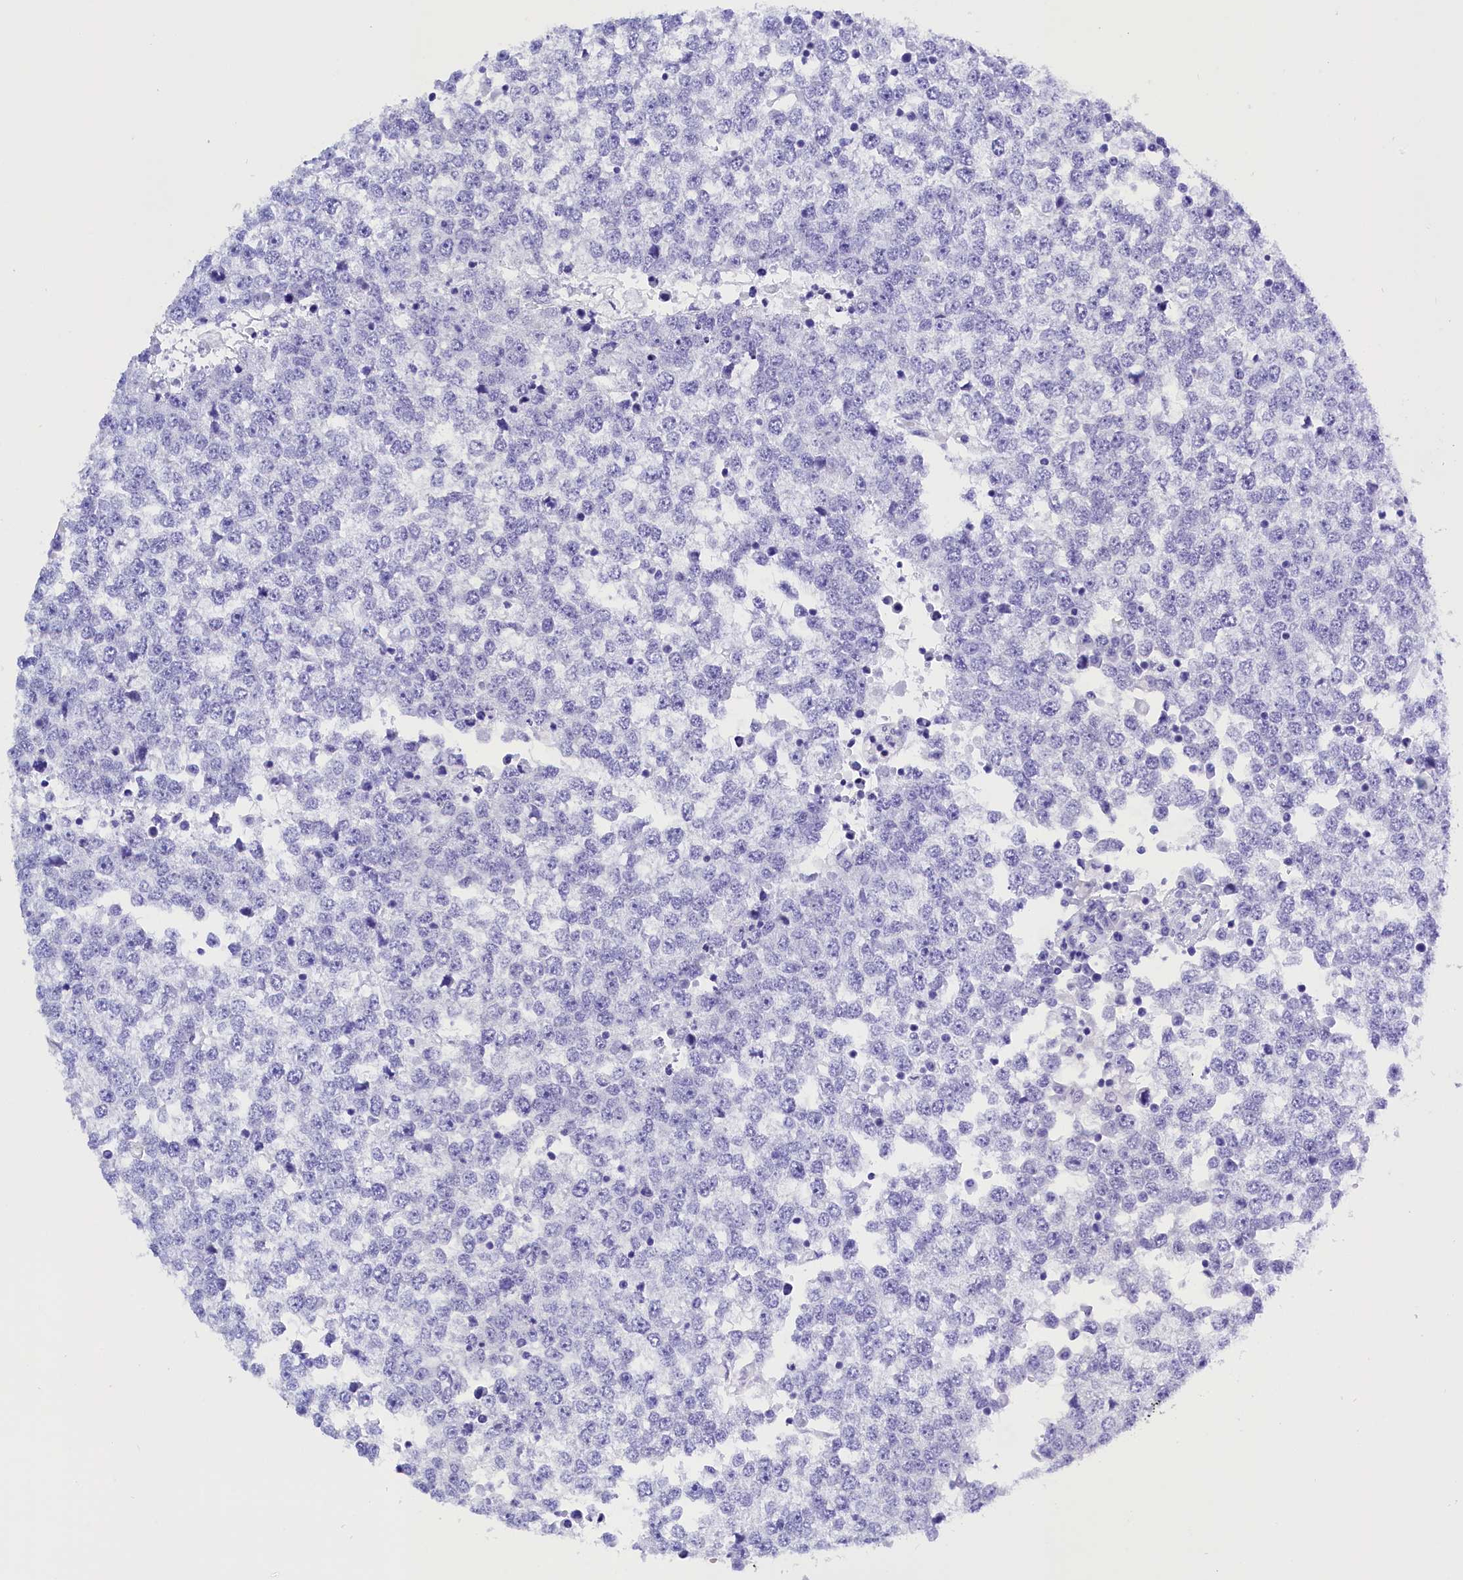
{"staining": {"intensity": "negative", "quantity": "none", "location": "none"}, "tissue": "testis cancer", "cell_type": "Tumor cells", "image_type": "cancer", "snomed": [{"axis": "morphology", "description": "Seminoma, NOS"}, {"axis": "topography", "description": "Testis"}], "caption": "A high-resolution histopathology image shows immunohistochemistry (IHC) staining of testis cancer (seminoma), which displays no significant staining in tumor cells.", "gene": "CLC", "patient": {"sex": "male", "age": 65}}